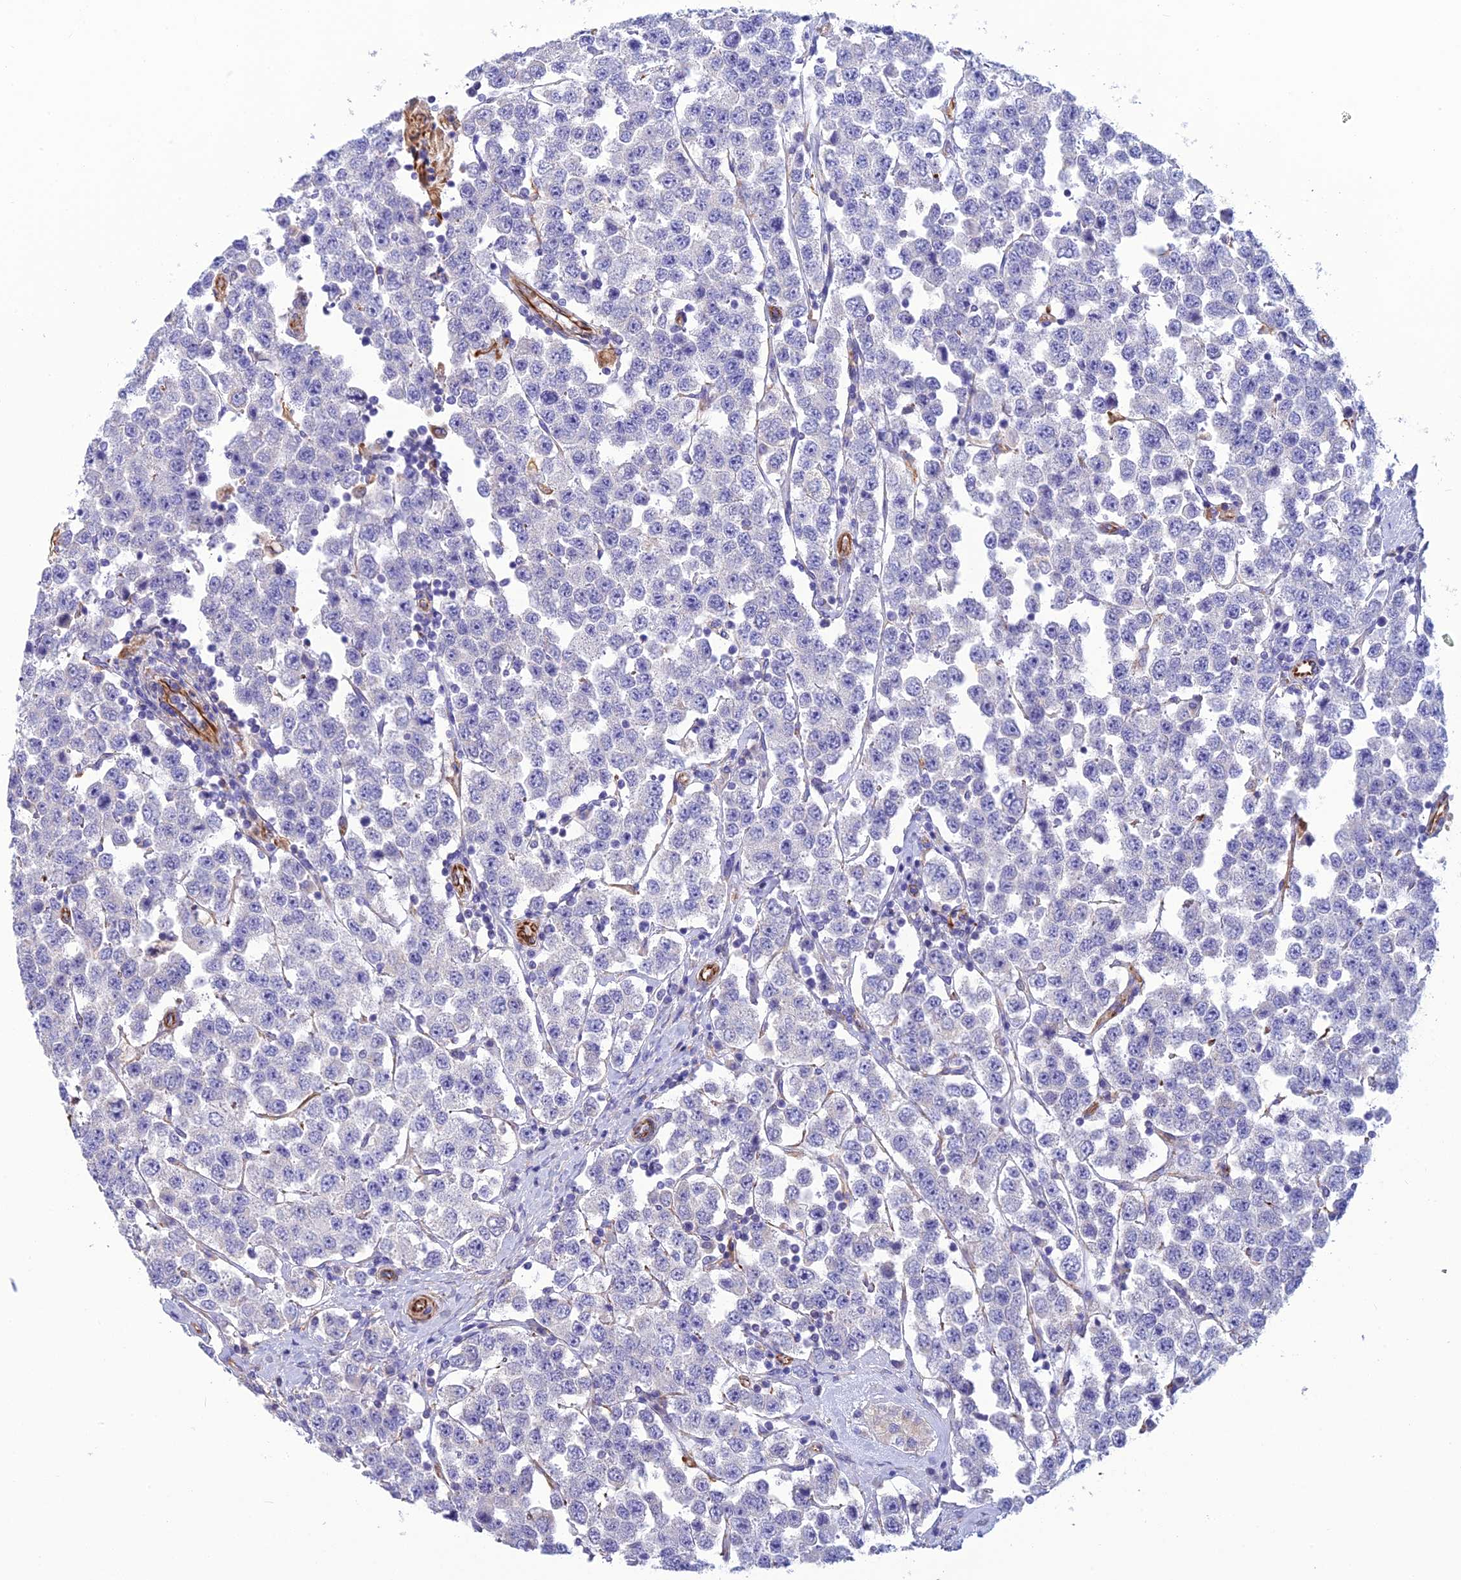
{"staining": {"intensity": "negative", "quantity": "none", "location": "none"}, "tissue": "testis cancer", "cell_type": "Tumor cells", "image_type": "cancer", "snomed": [{"axis": "morphology", "description": "Seminoma, NOS"}, {"axis": "topography", "description": "Testis"}], "caption": "This is an immunohistochemistry photomicrograph of testis cancer. There is no positivity in tumor cells.", "gene": "FBXL20", "patient": {"sex": "male", "age": 28}}